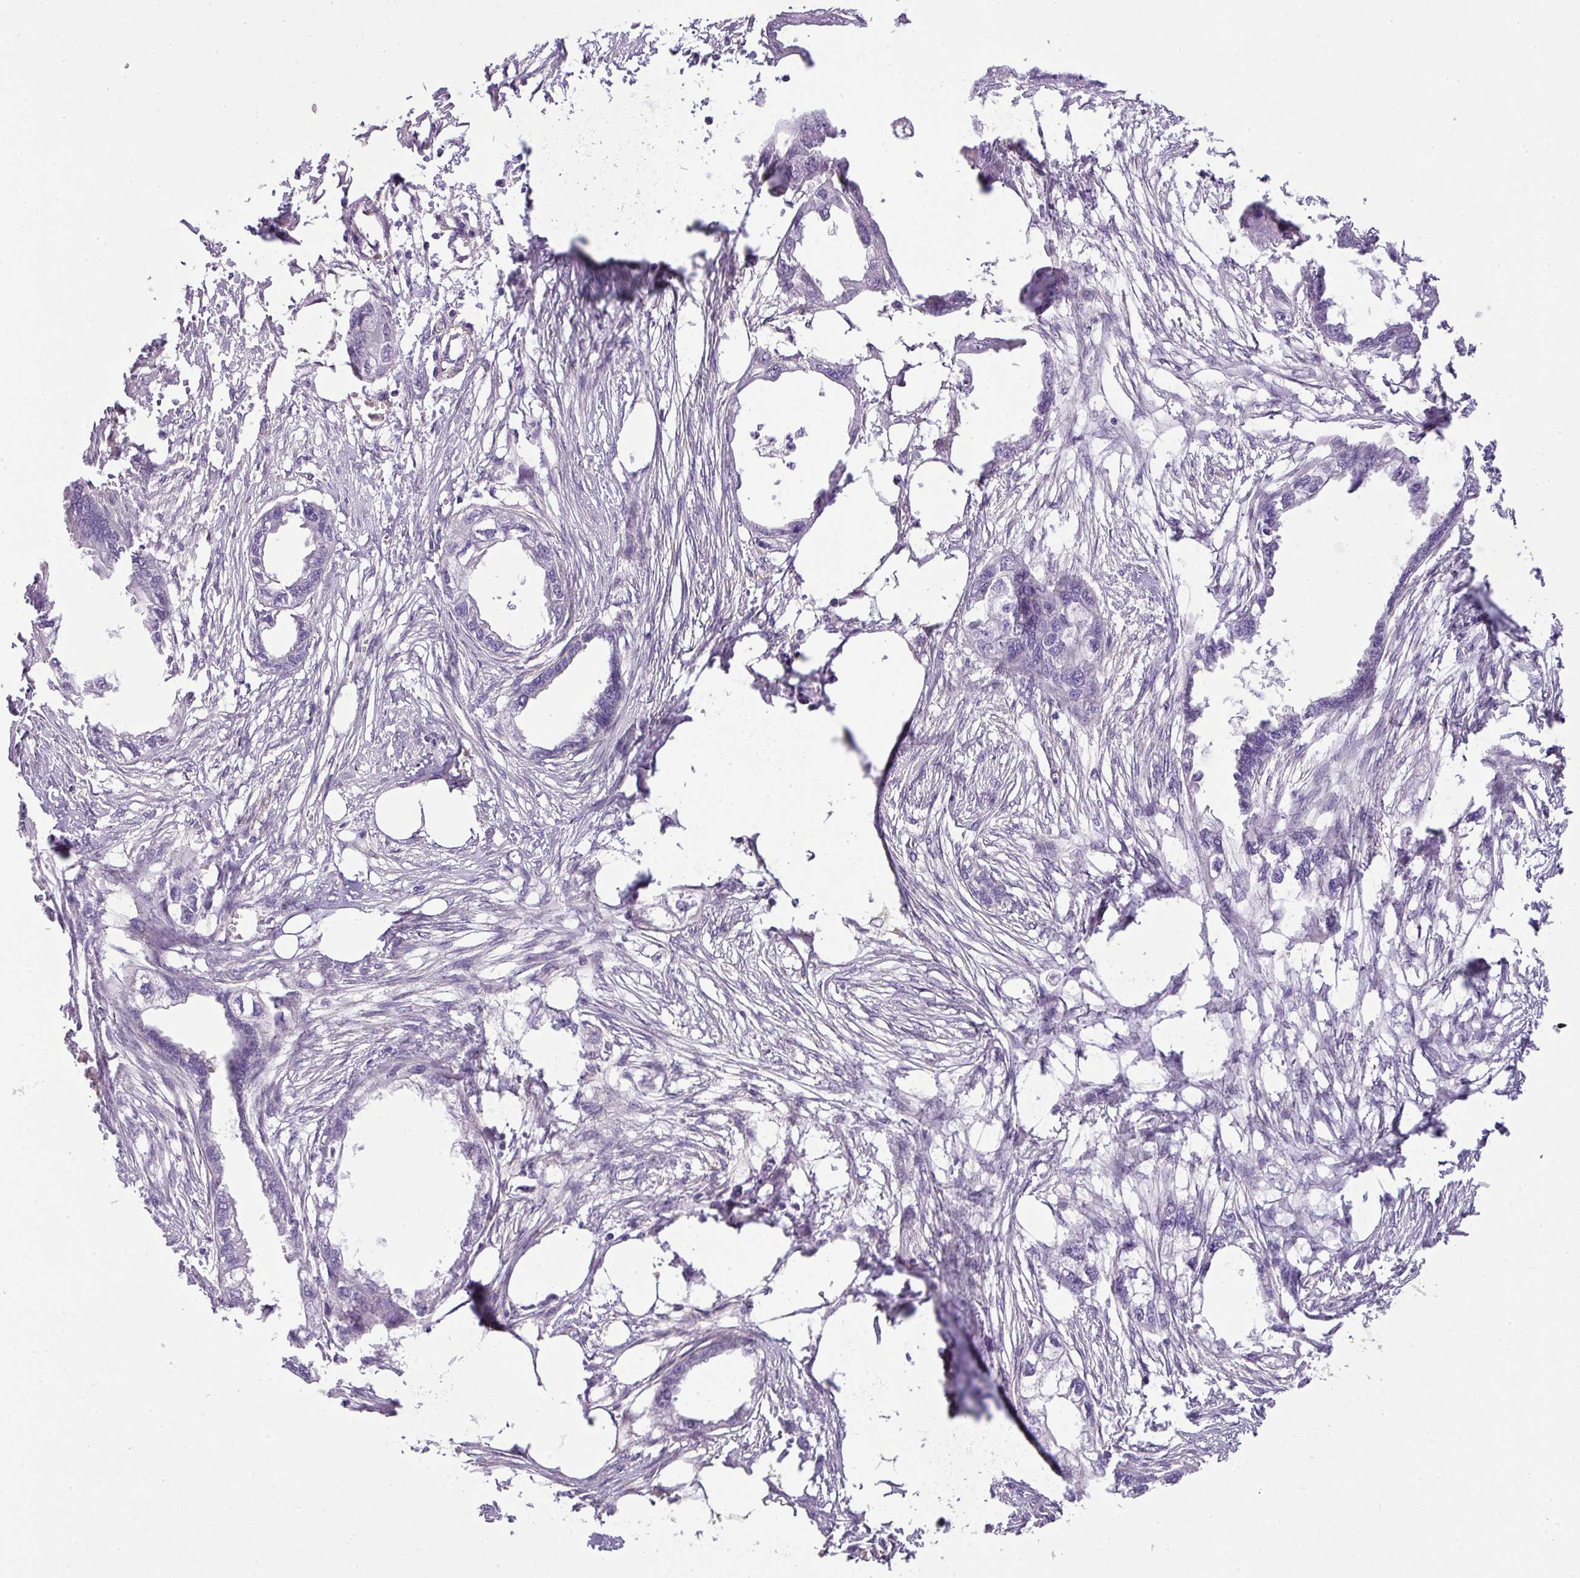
{"staining": {"intensity": "negative", "quantity": "none", "location": "none"}, "tissue": "endometrial cancer", "cell_type": "Tumor cells", "image_type": "cancer", "snomed": [{"axis": "morphology", "description": "Adenocarcinoma, NOS"}, {"axis": "morphology", "description": "Adenocarcinoma, metastatic, NOS"}, {"axis": "topography", "description": "Adipose tissue"}, {"axis": "topography", "description": "Endometrium"}], "caption": "A high-resolution image shows immunohistochemistry (IHC) staining of endometrial metastatic adenocarcinoma, which exhibits no significant positivity in tumor cells.", "gene": "PARD6G", "patient": {"sex": "female", "age": 67}}